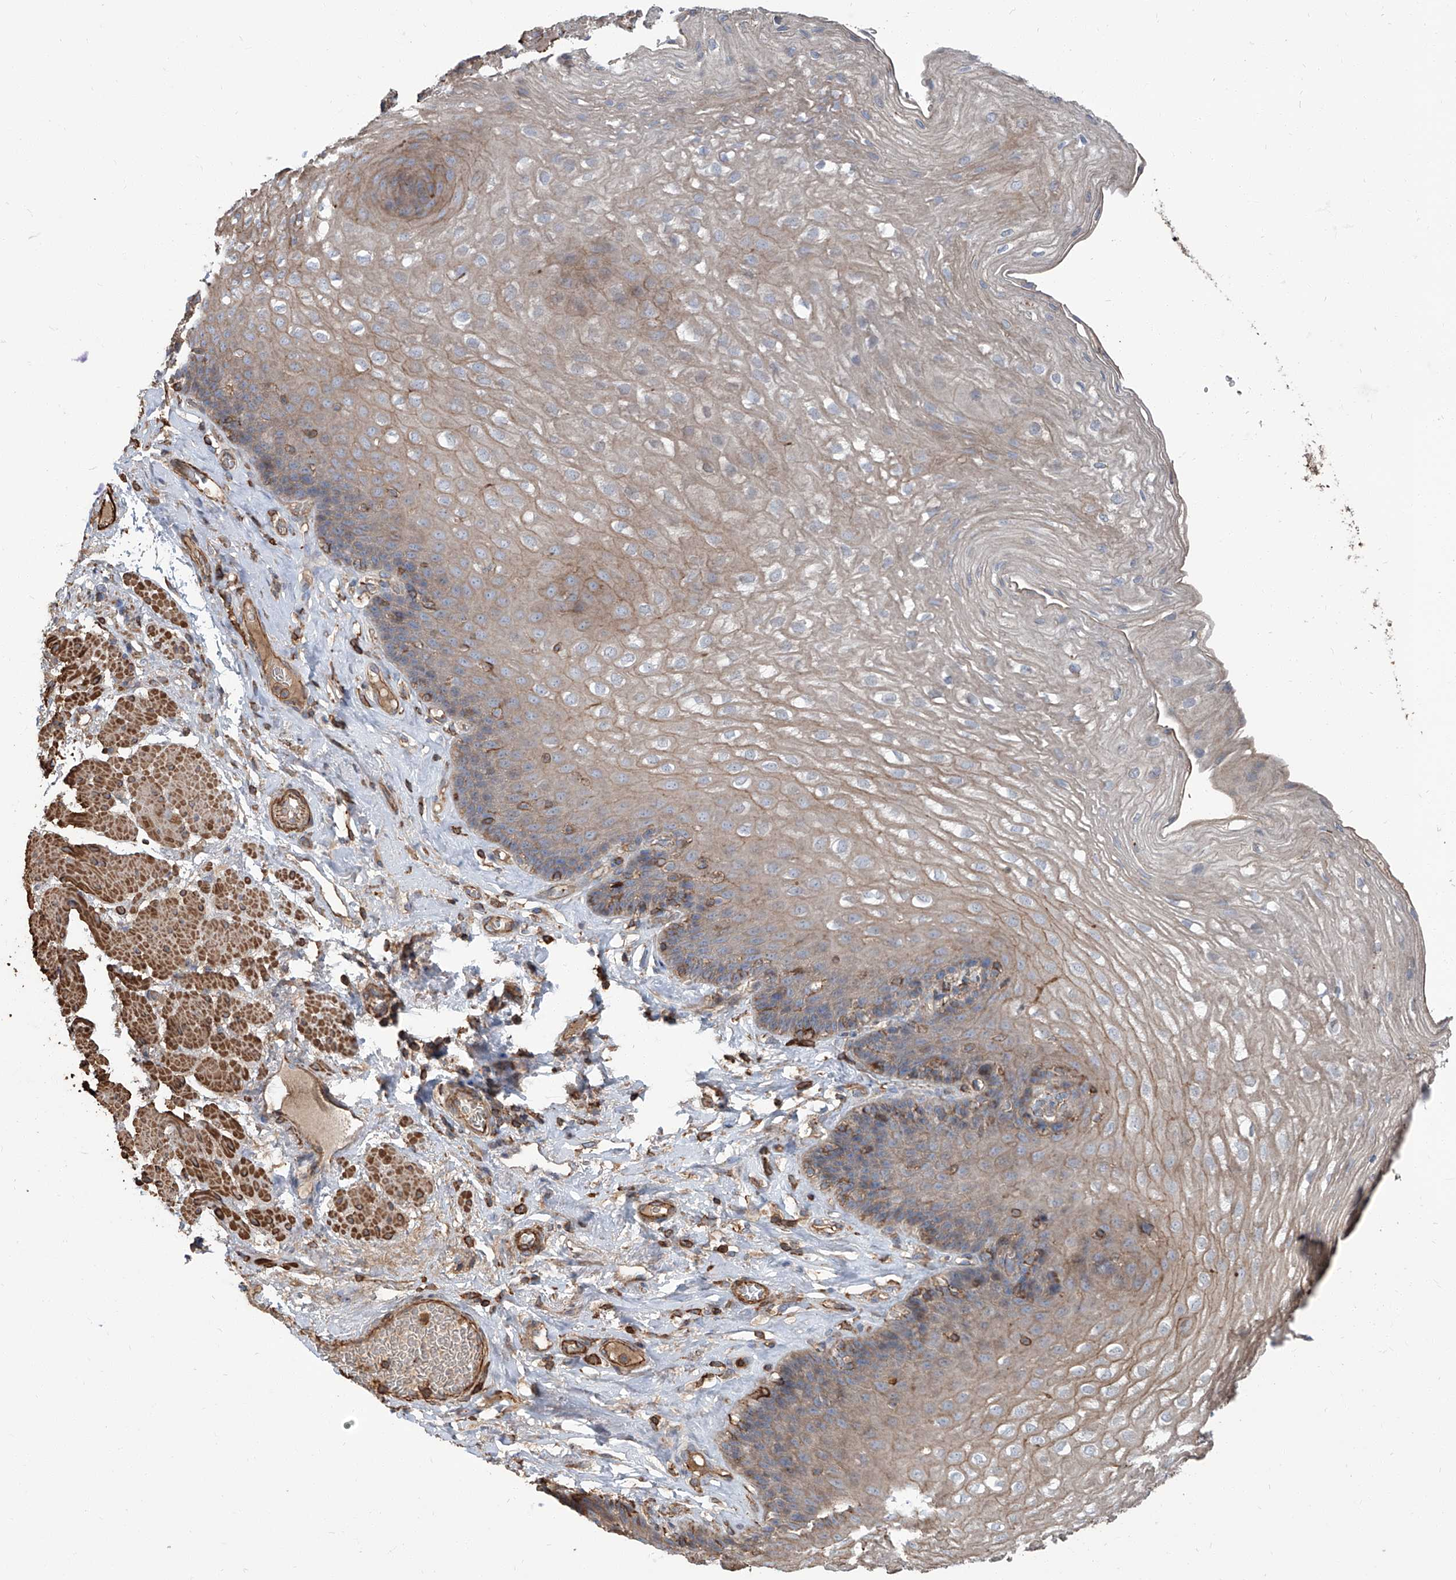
{"staining": {"intensity": "weak", "quantity": "25%-75%", "location": "cytoplasmic/membranous"}, "tissue": "esophagus", "cell_type": "Squamous epithelial cells", "image_type": "normal", "snomed": [{"axis": "morphology", "description": "Normal tissue, NOS"}, {"axis": "topography", "description": "Esophagus"}], "caption": "Immunohistochemistry (IHC) image of normal esophagus stained for a protein (brown), which shows low levels of weak cytoplasmic/membranous staining in about 25%-75% of squamous epithelial cells.", "gene": "PIEZO2", "patient": {"sex": "female", "age": 66}}